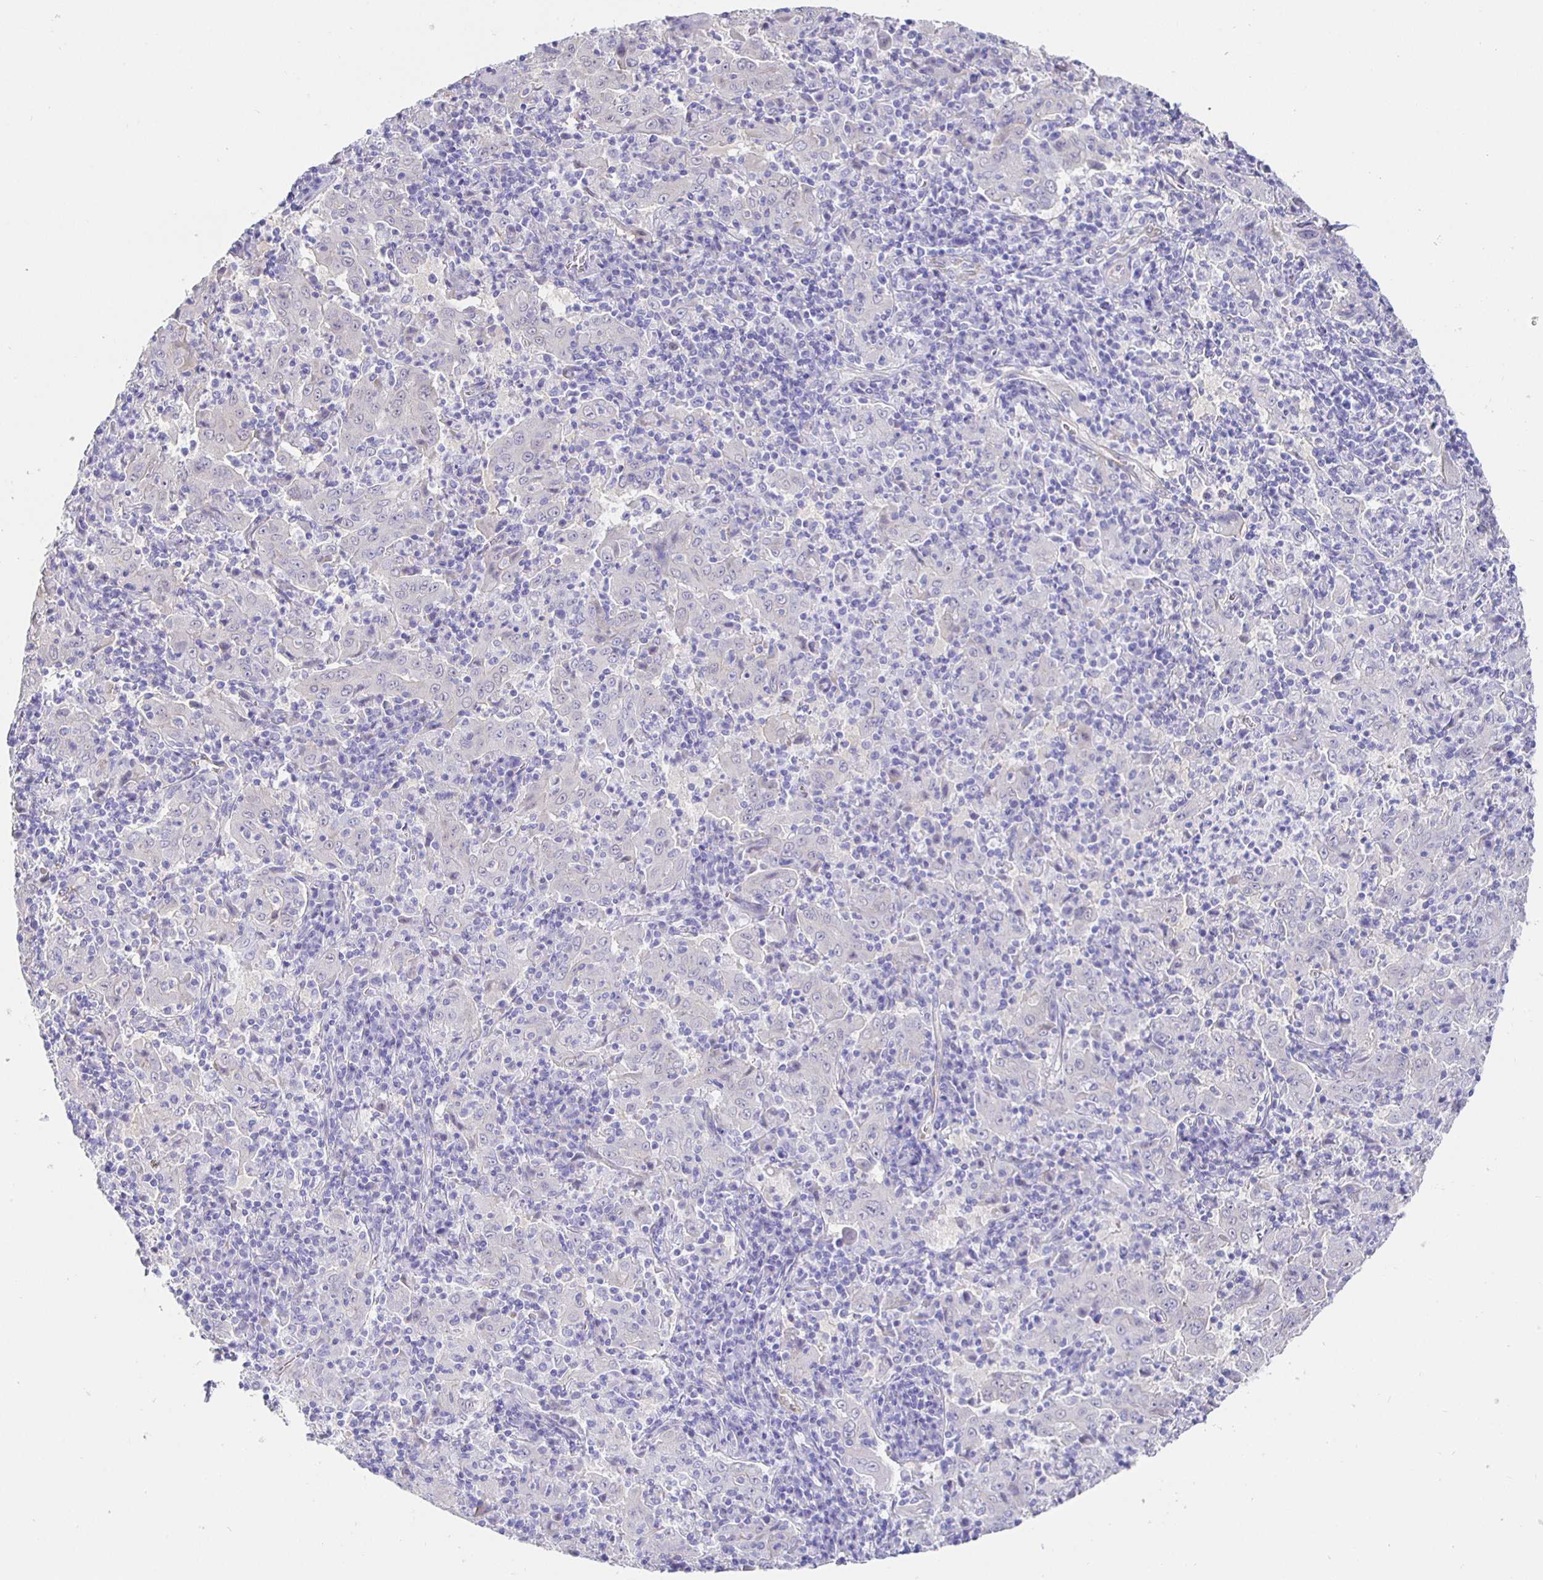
{"staining": {"intensity": "negative", "quantity": "none", "location": "none"}, "tissue": "pancreatic cancer", "cell_type": "Tumor cells", "image_type": "cancer", "snomed": [{"axis": "morphology", "description": "Adenocarcinoma, NOS"}, {"axis": "topography", "description": "Pancreas"}], "caption": "High power microscopy histopathology image of an IHC micrograph of pancreatic cancer (adenocarcinoma), revealing no significant positivity in tumor cells. (Brightfield microscopy of DAB (3,3'-diaminobenzidine) immunohistochemistry (IHC) at high magnification).", "gene": "HSPA4L", "patient": {"sex": "male", "age": 63}}